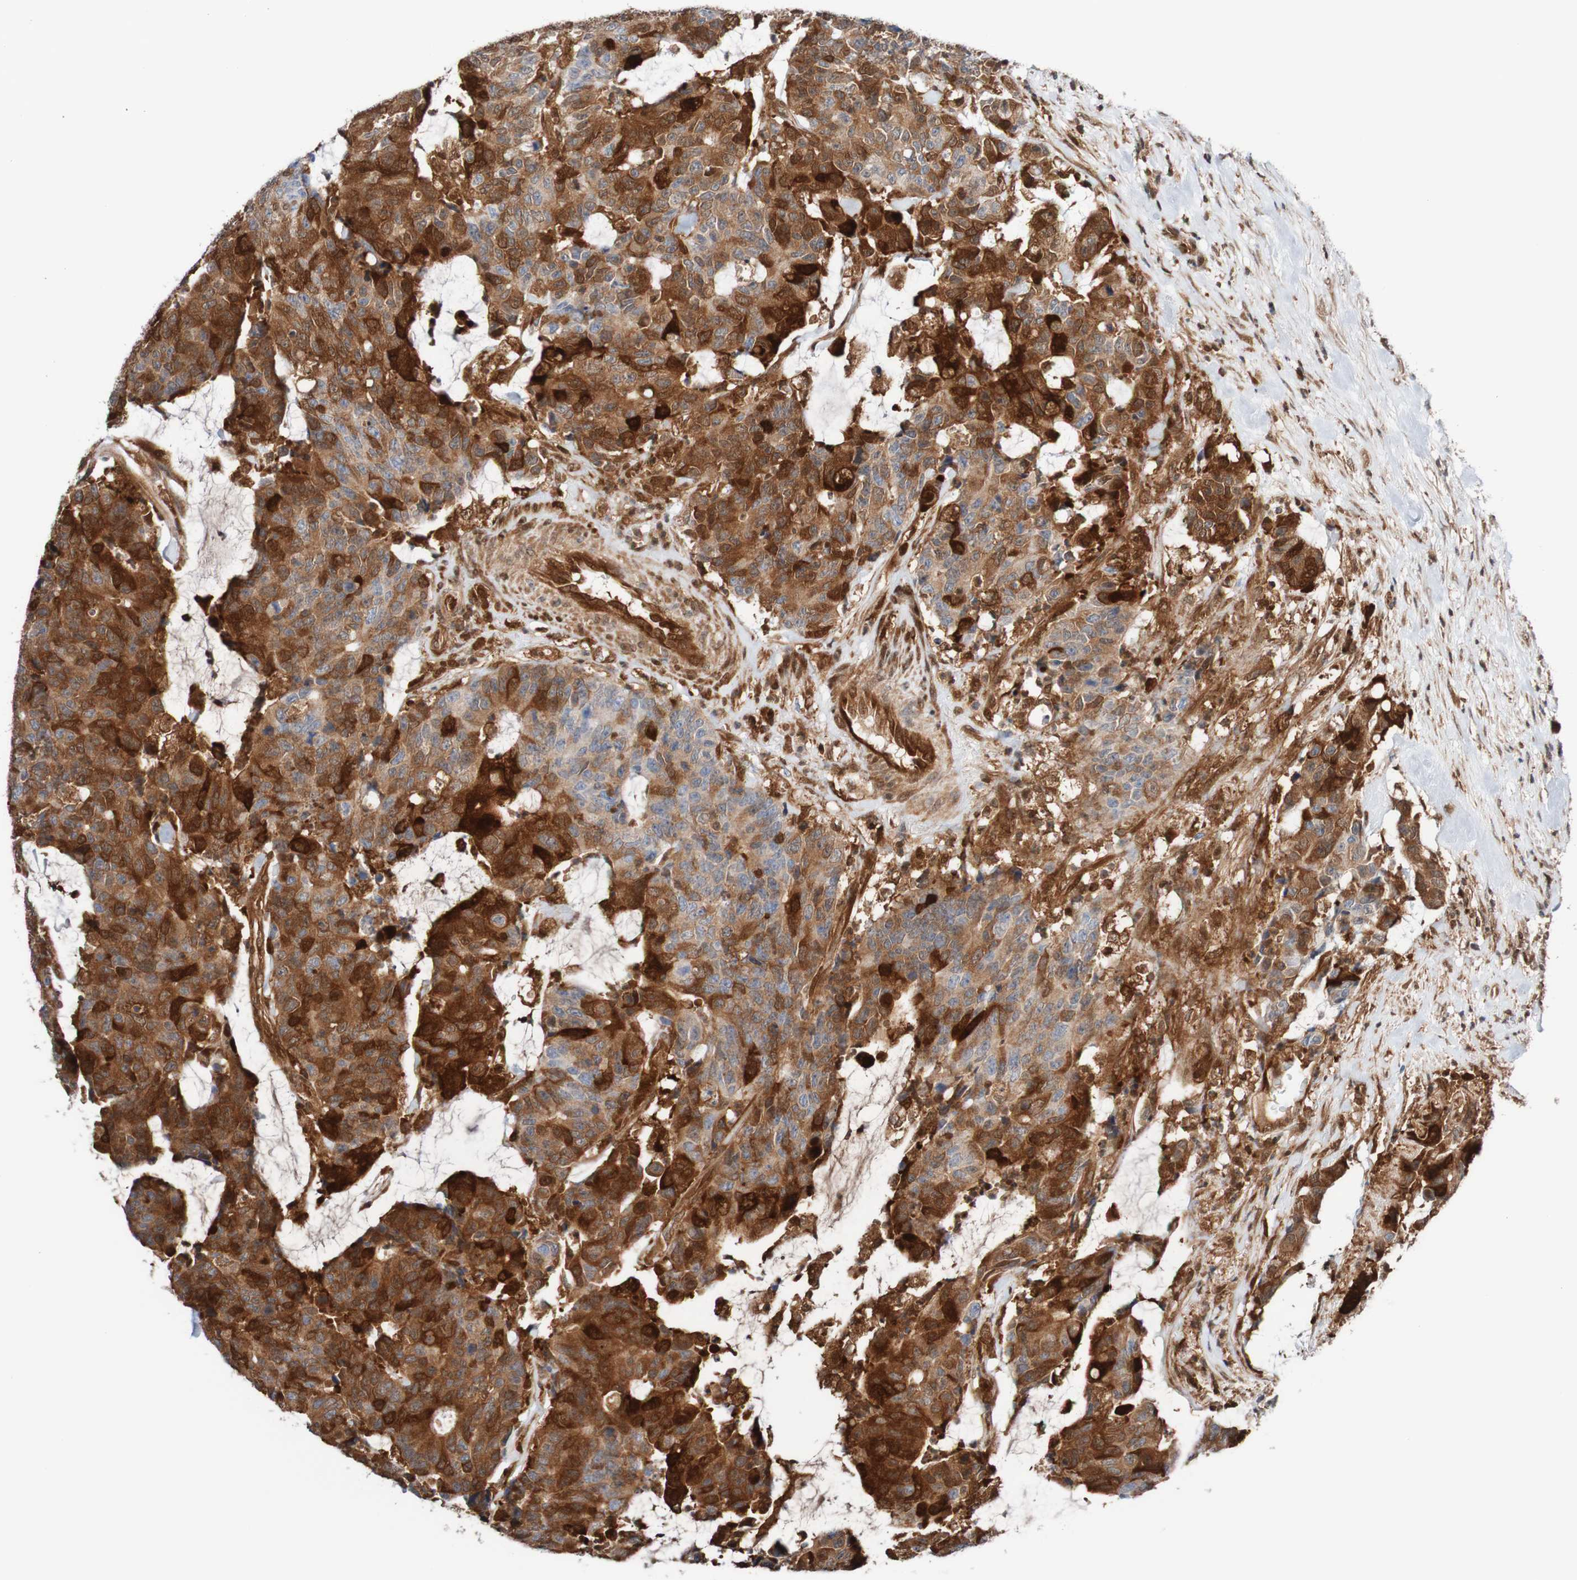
{"staining": {"intensity": "strong", "quantity": ">75%", "location": "cytoplasmic/membranous"}, "tissue": "colorectal cancer", "cell_type": "Tumor cells", "image_type": "cancer", "snomed": [{"axis": "morphology", "description": "Adenocarcinoma, NOS"}, {"axis": "topography", "description": "Colon"}], "caption": "Adenocarcinoma (colorectal) stained with a protein marker exhibits strong staining in tumor cells.", "gene": "RIGI", "patient": {"sex": "female", "age": 86}}